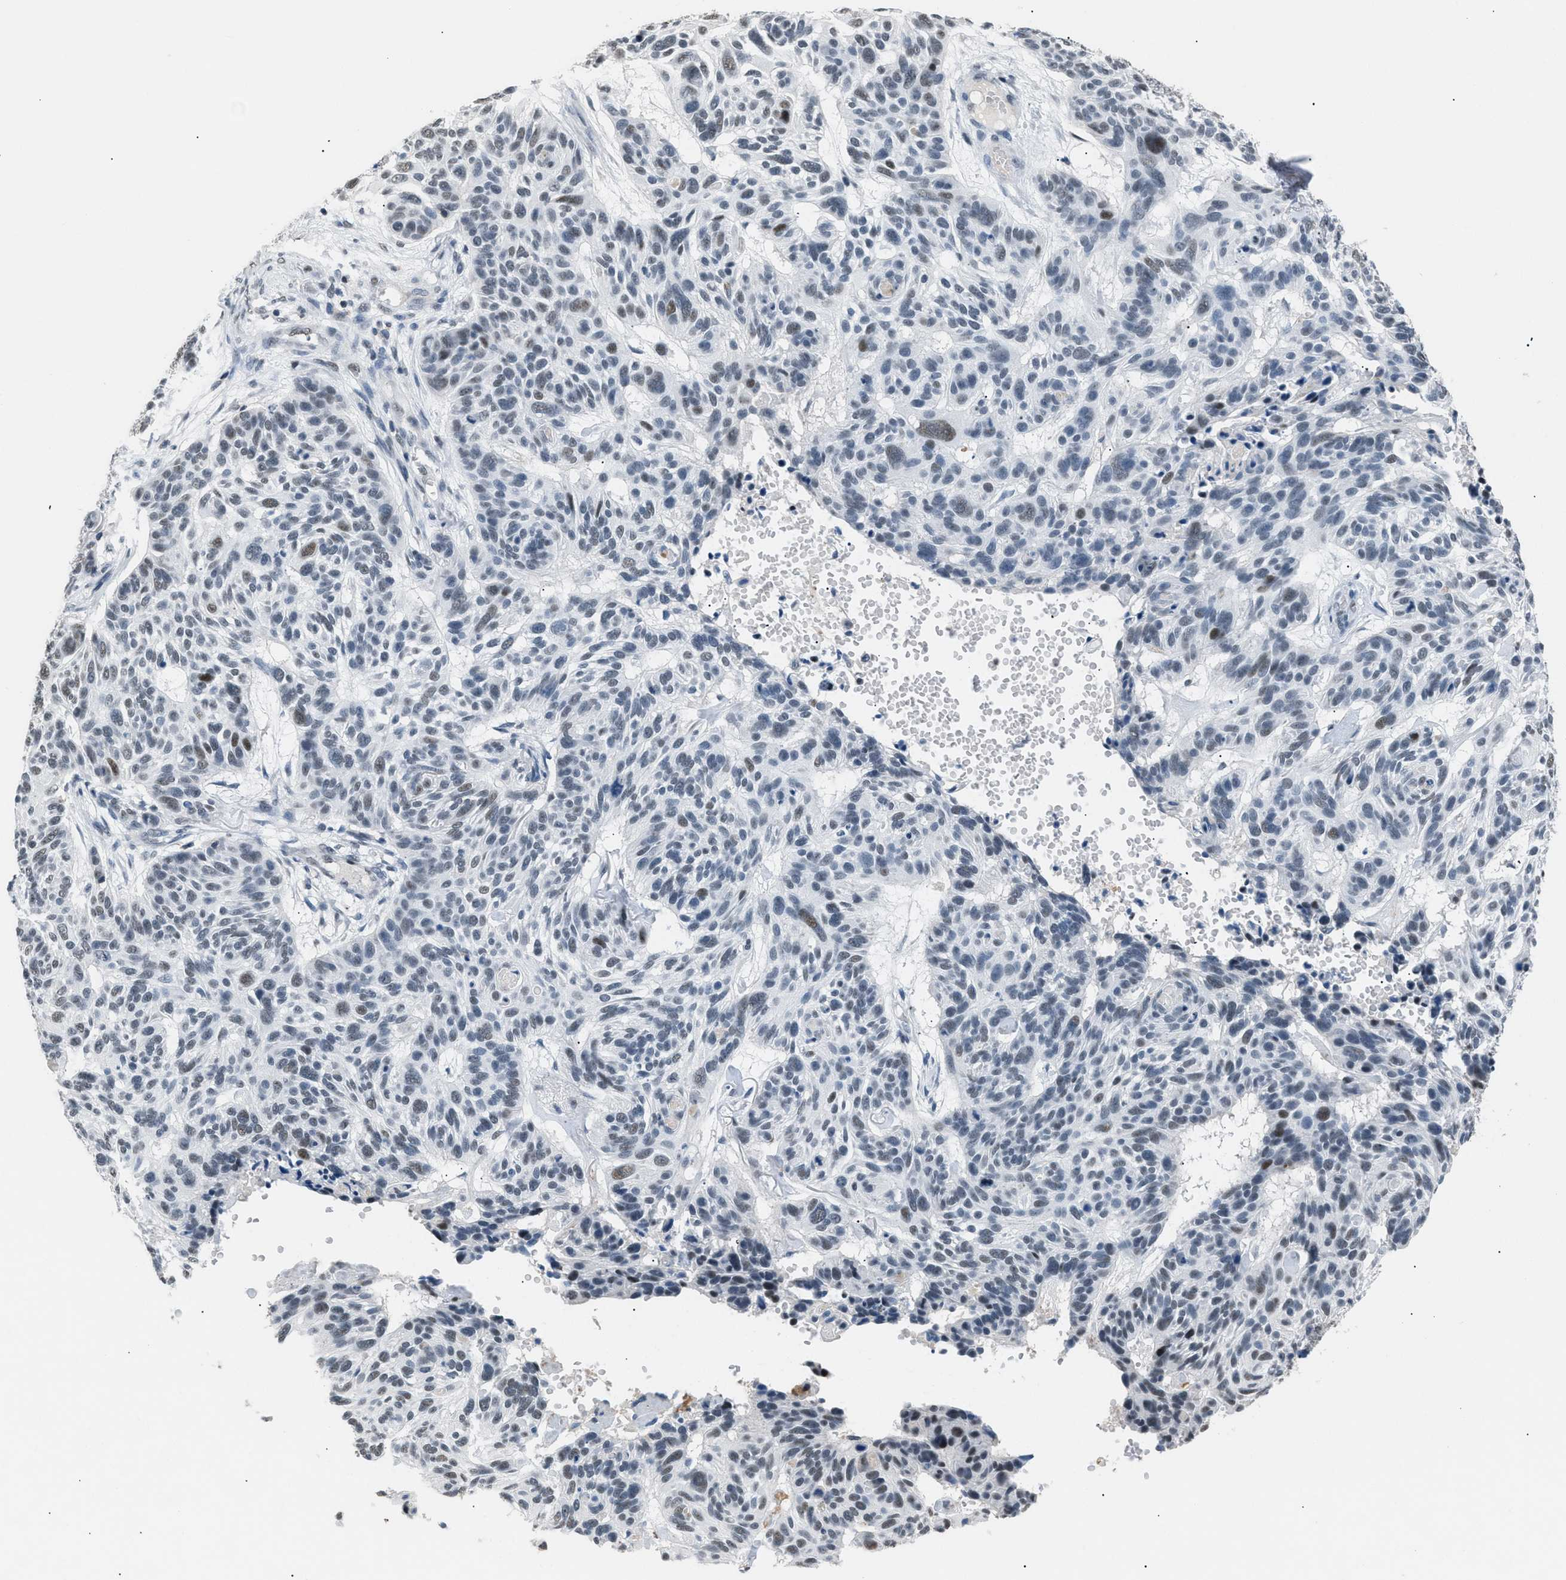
{"staining": {"intensity": "weak", "quantity": "25%-75%", "location": "nuclear"}, "tissue": "skin cancer", "cell_type": "Tumor cells", "image_type": "cancer", "snomed": [{"axis": "morphology", "description": "Basal cell carcinoma"}, {"axis": "topography", "description": "Skin"}], "caption": "High-power microscopy captured an immunohistochemistry (IHC) image of skin cancer, revealing weak nuclear positivity in about 25%-75% of tumor cells.", "gene": "KCNC3", "patient": {"sex": "male", "age": 85}}